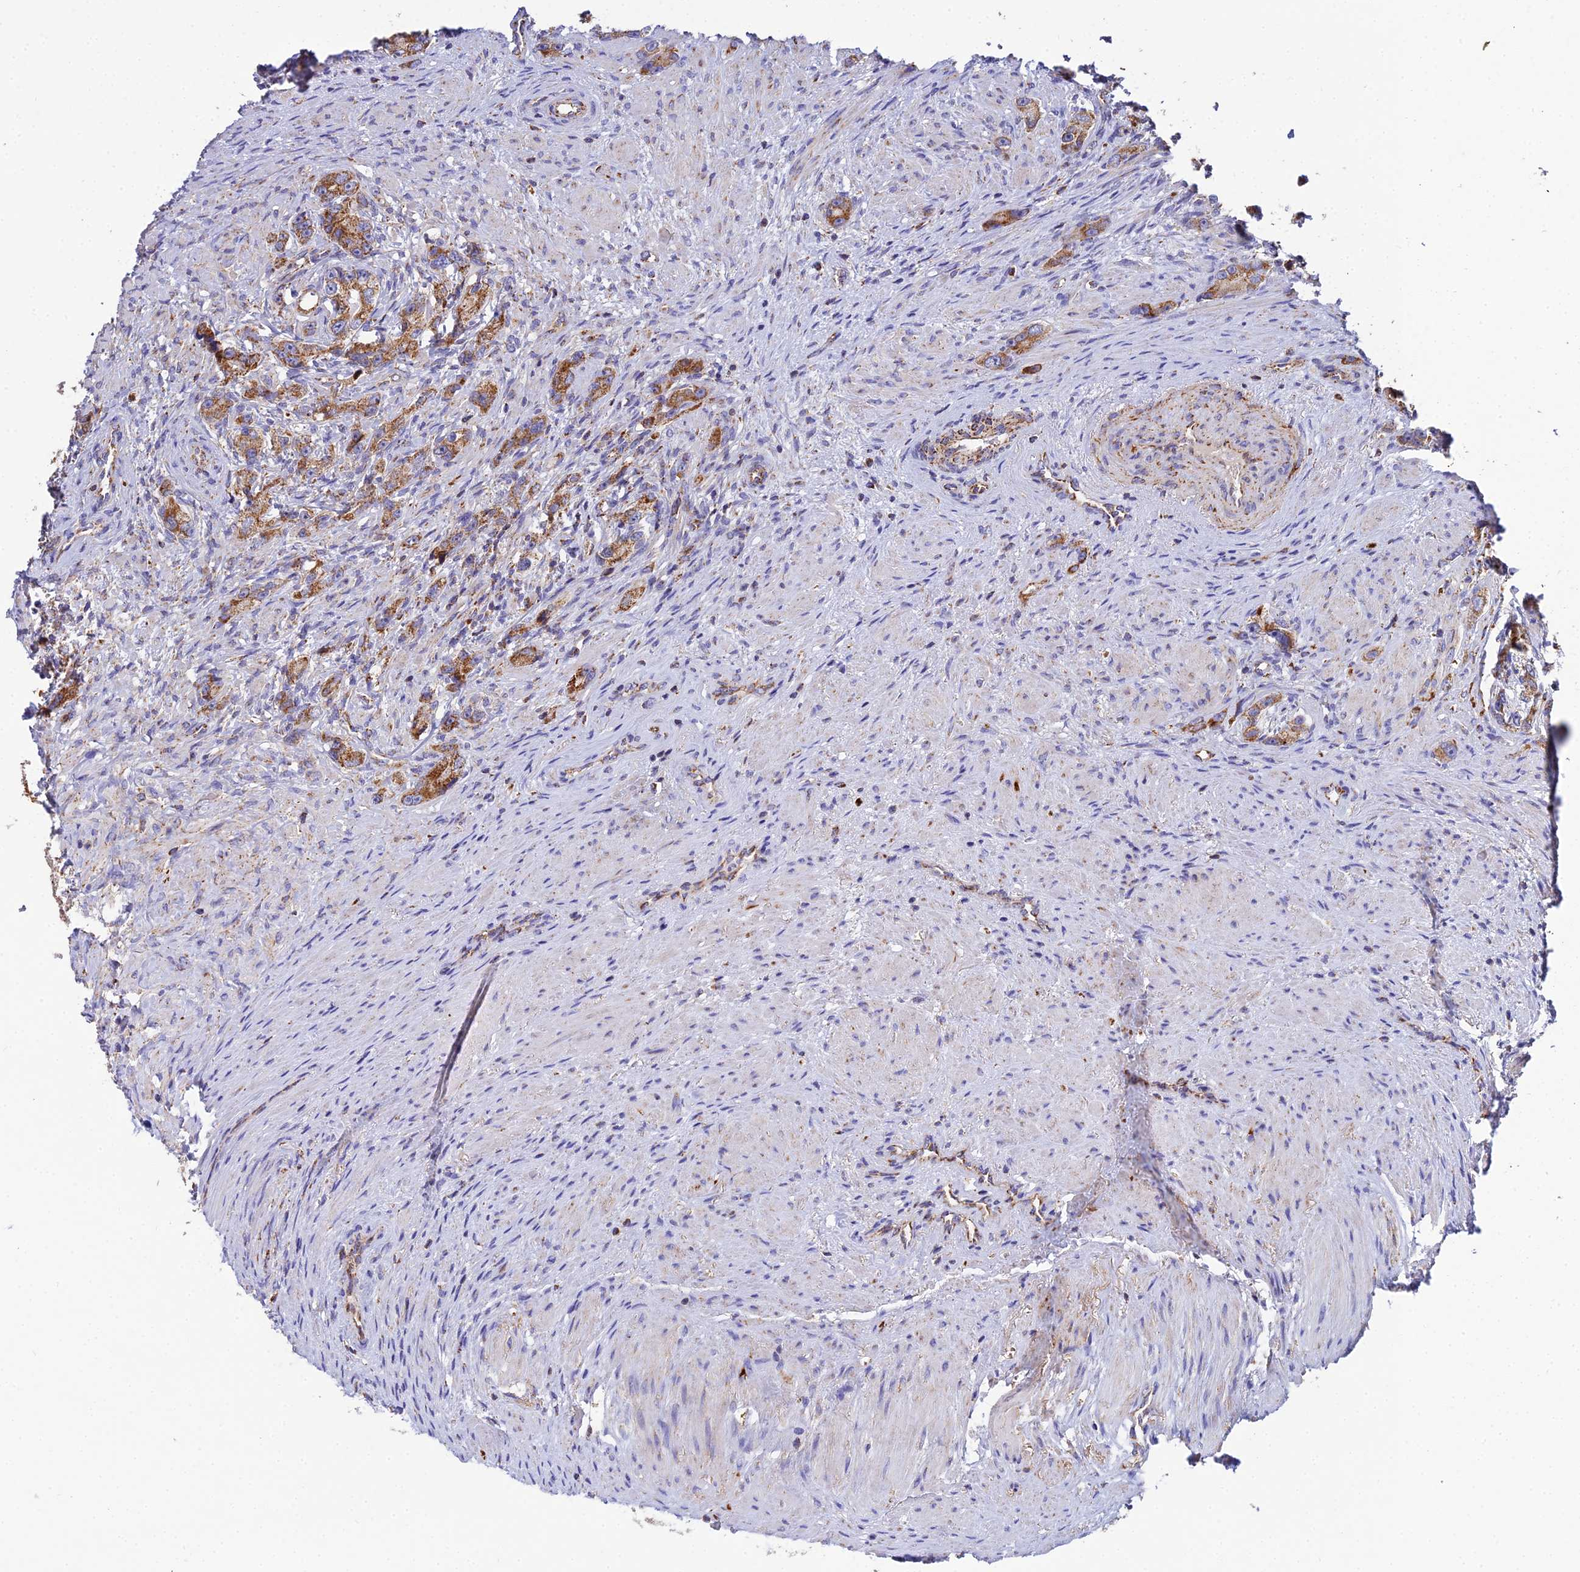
{"staining": {"intensity": "moderate", "quantity": ">75%", "location": "cytoplasmic/membranous"}, "tissue": "prostate cancer", "cell_type": "Tumor cells", "image_type": "cancer", "snomed": [{"axis": "morphology", "description": "Adenocarcinoma, High grade"}, {"axis": "topography", "description": "Prostate"}], "caption": "IHC (DAB) staining of human prostate adenocarcinoma (high-grade) shows moderate cytoplasmic/membranous protein staining in about >75% of tumor cells. (DAB IHC, brown staining for protein, blue staining for nuclei).", "gene": "NIPSNAP3A", "patient": {"sex": "male", "age": 63}}